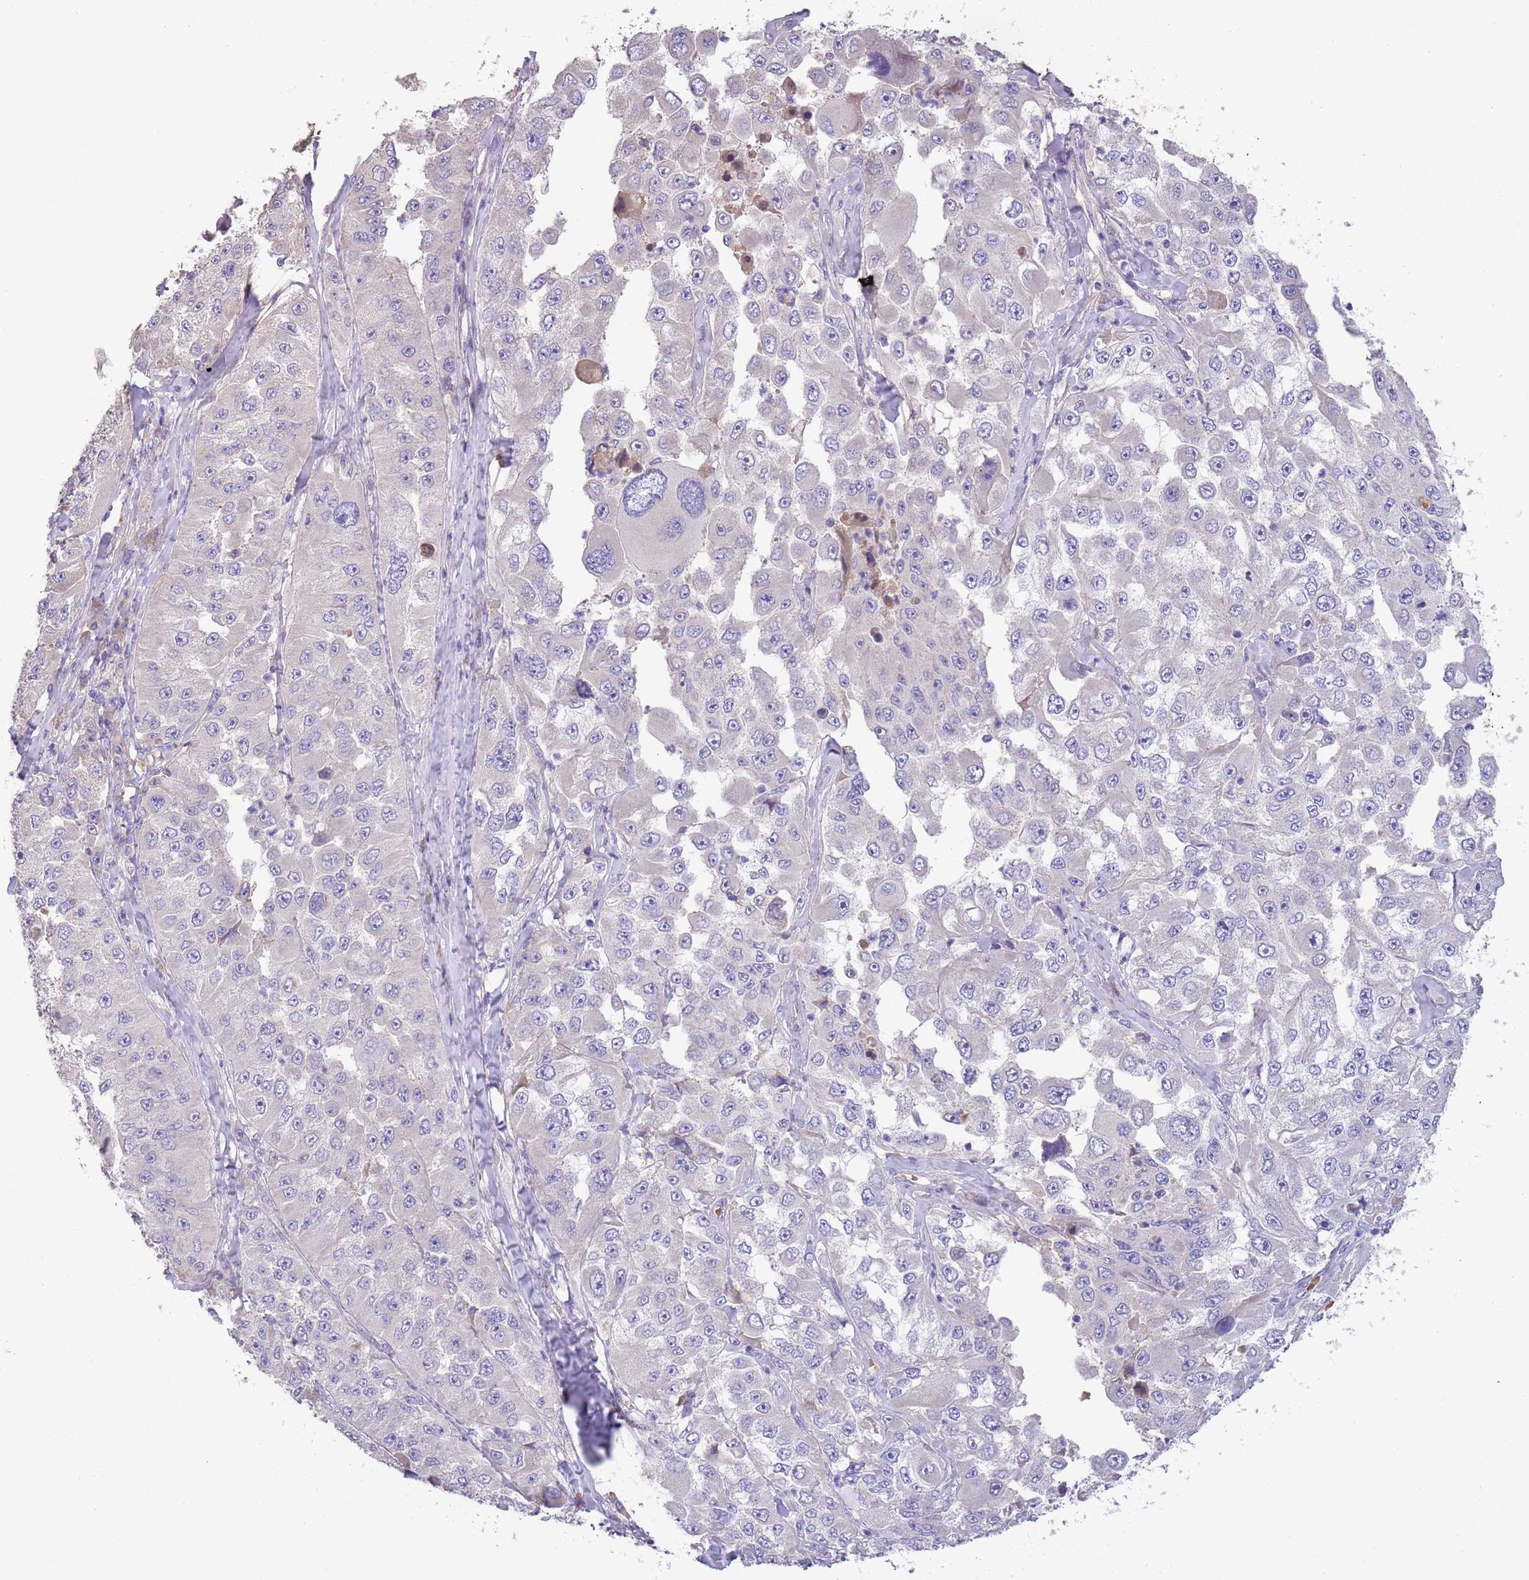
{"staining": {"intensity": "negative", "quantity": "none", "location": "none"}, "tissue": "melanoma", "cell_type": "Tumor cells", "image_type": "cancer", "snomed": [{"axis": "morphology", "description": "Malignant melanoma, Metastatic site"}, {"axis": "topography", "description": "Lymph node"}], "caption": "A photomicrograph of human melanoma is negative for staining in tumor cells.", "gene": "TRMO", "patient": {"sex": "male", "age": 62}}